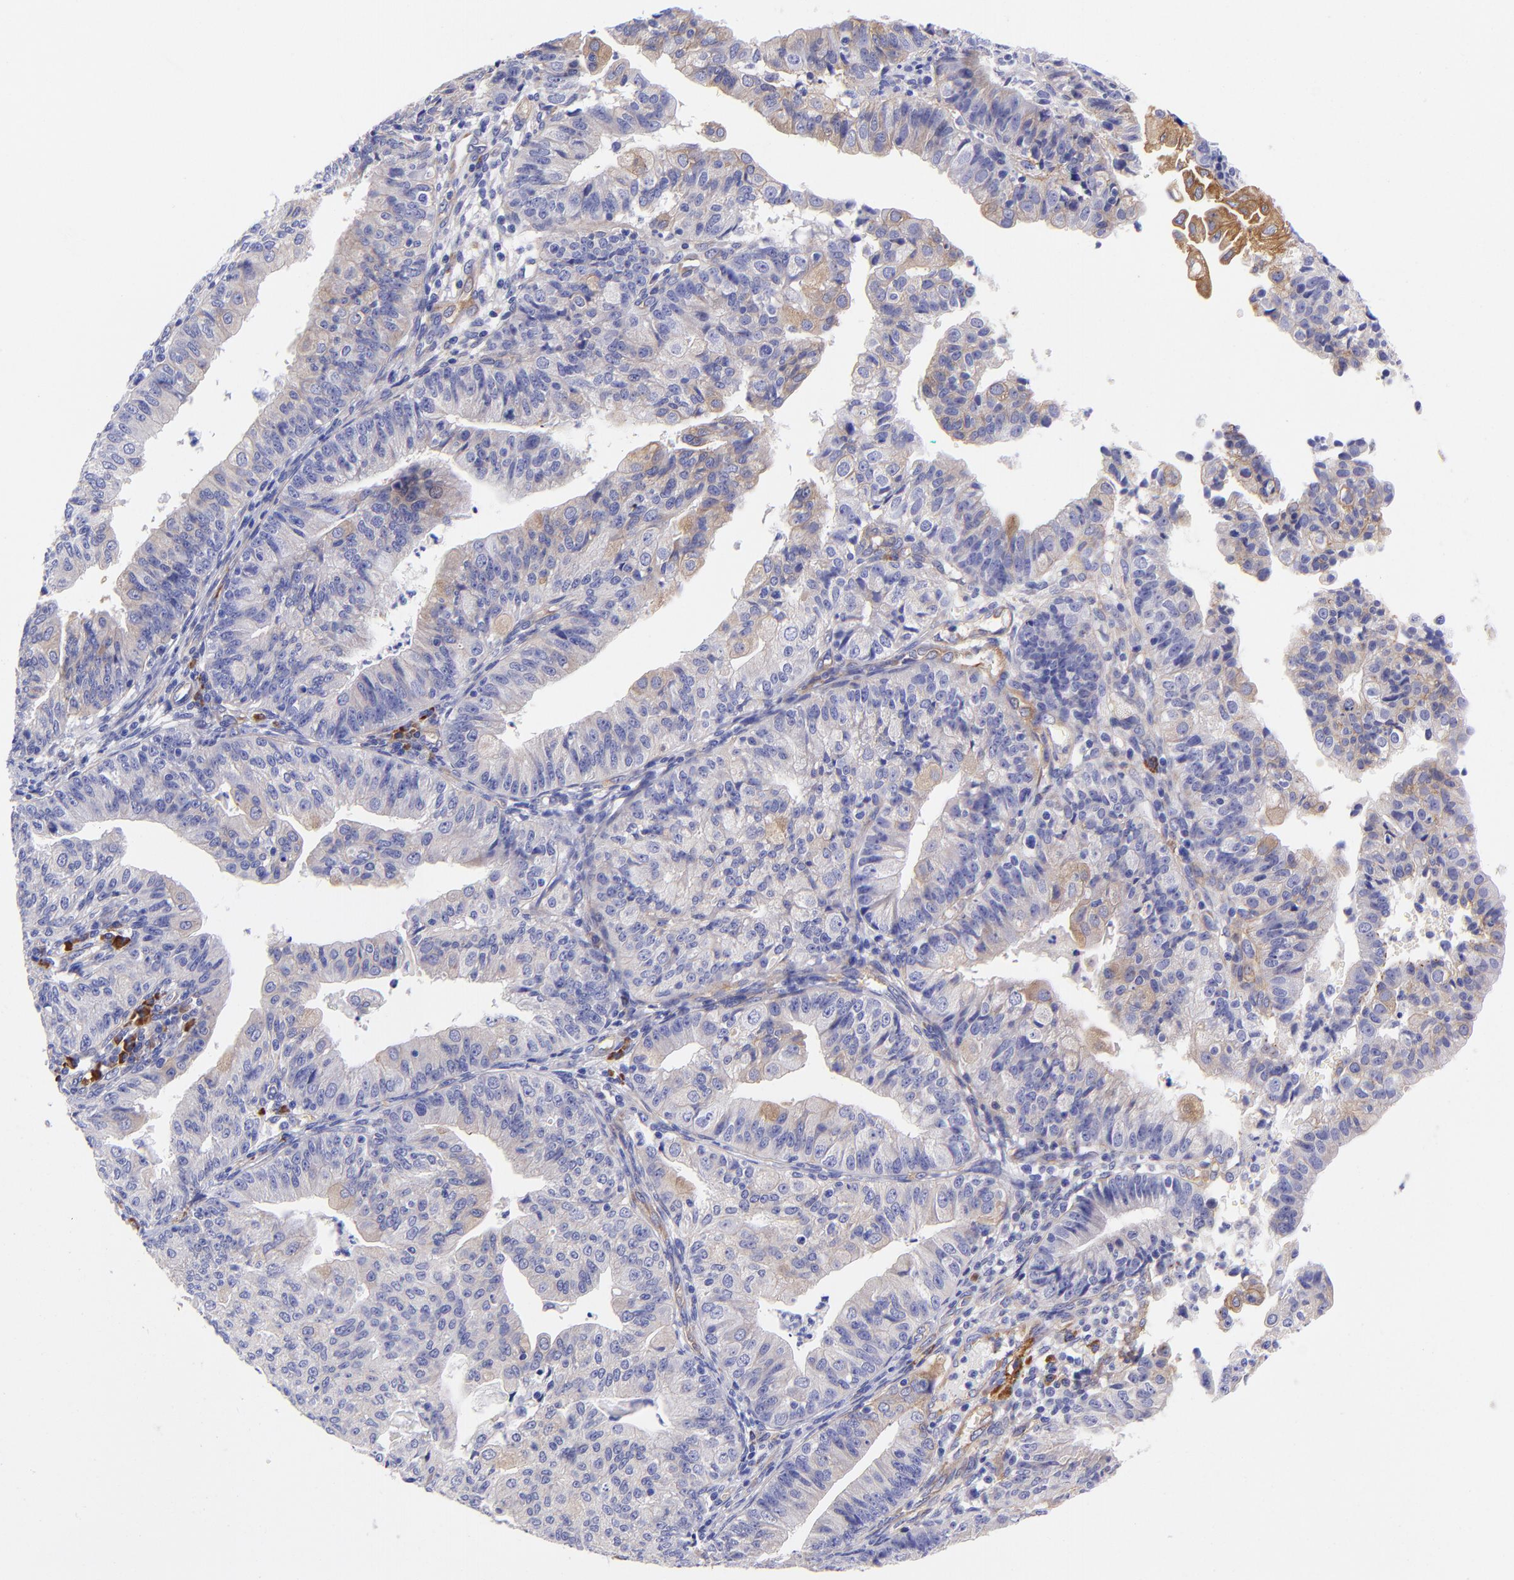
{"staining": {"intensity": "moderate", "quantity": "<25%", "location": "cytoplasmic/membranous"}, "tissue": "endometrial cancer", "cell_type": "Tumor cells", "image_type": "cancer", "snomed": [{"axis": "morphology", "description": "Adenocarcinoma, NOS"}, {"axis": "topography", "description": "Endometrium"}], "caption": "Moderate cytoplasmic/membranous protein positivity is seen in about <25% of tumor cells in endometrial cancer (adenocarcinoma).", "gene": "PPFIBP1", "patient": {"sex": "female", "age": 56}}